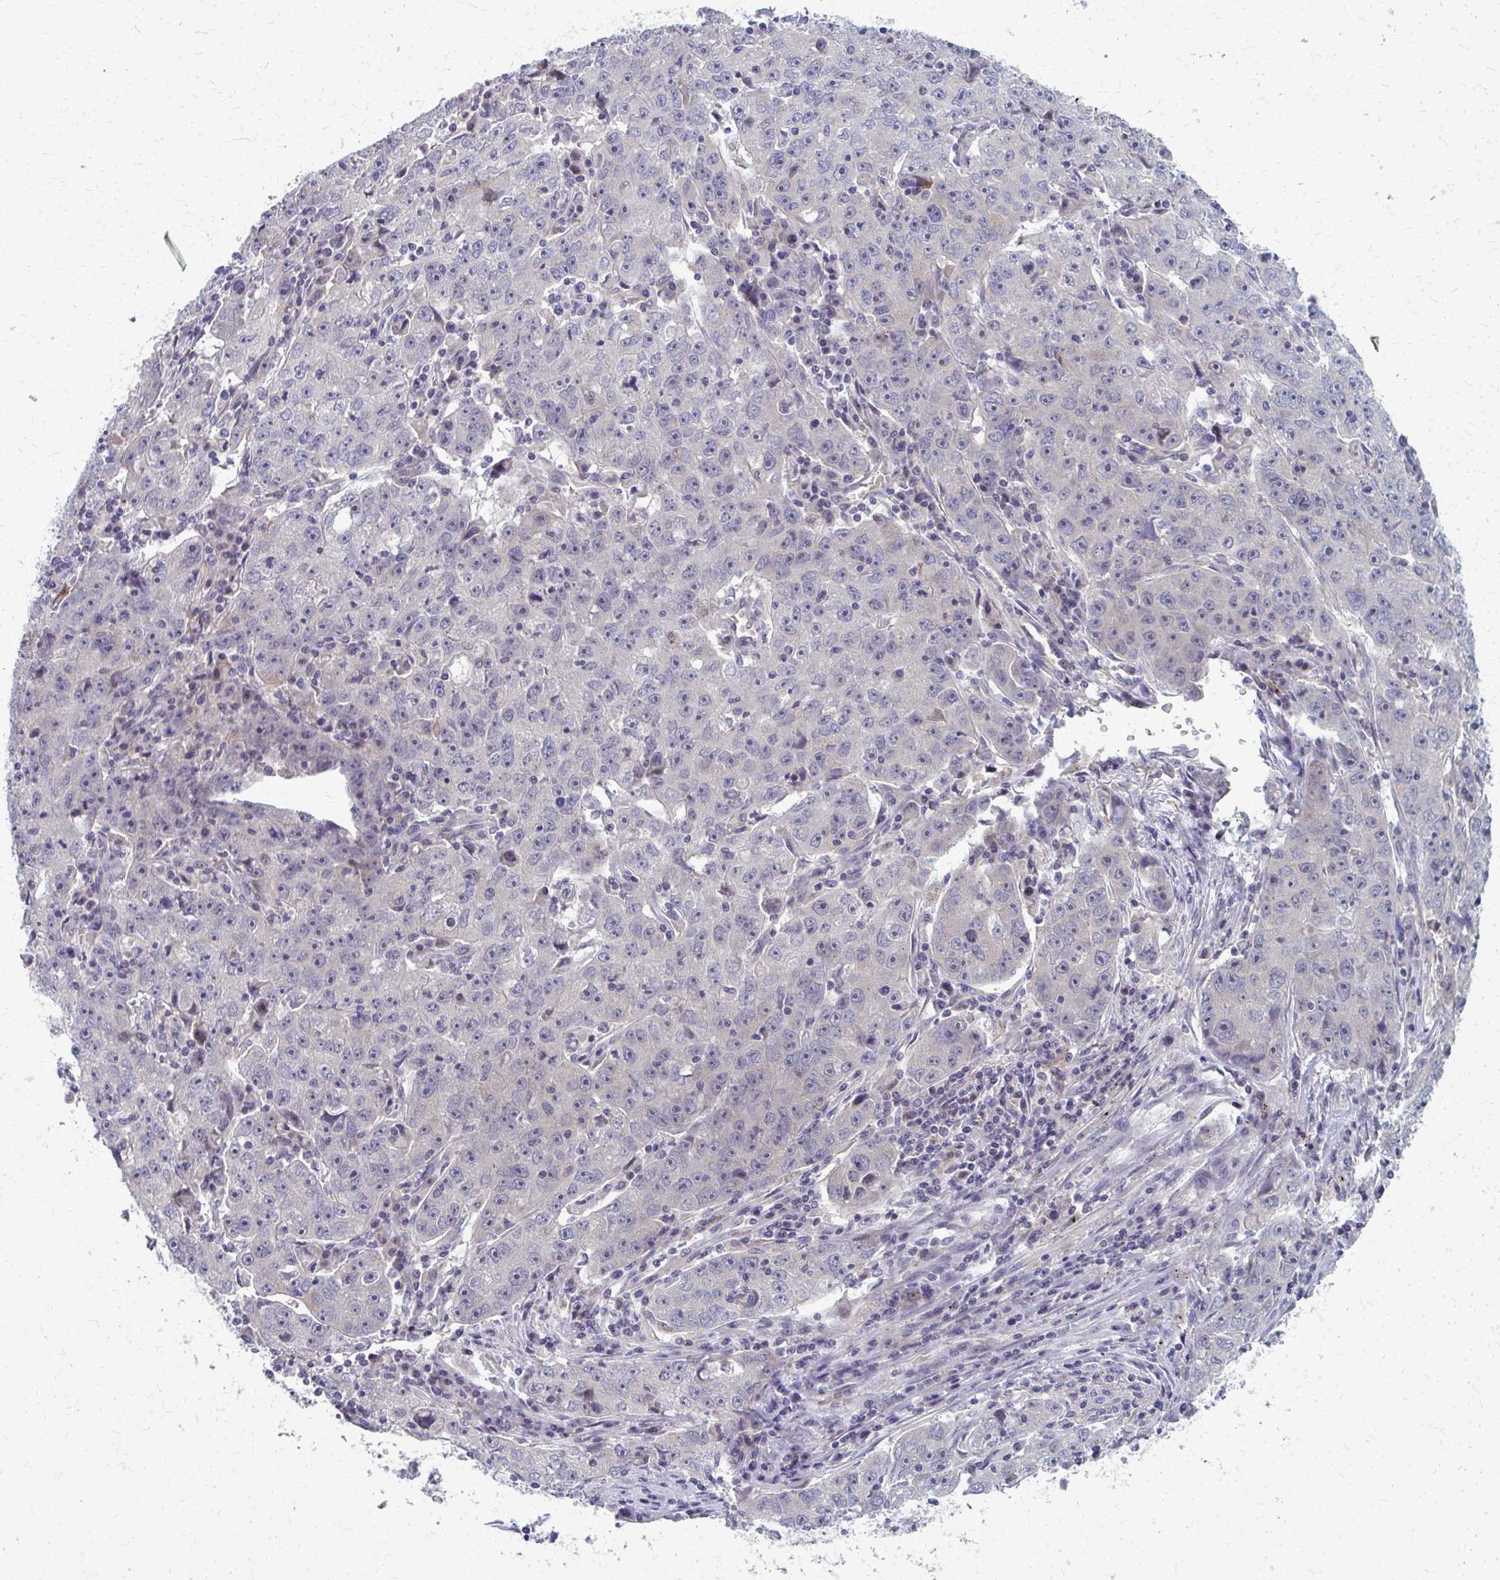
{"staining": {"intensity": "negative", "quantity": "none", "location": "none"}, "tissue": "lung cancer", "cell_type": "Tumor cells", "image_type": "cancer", "snomed": [{"axis": "morphology", "description": "Normal morphology"}, {"axis": "morphology", "description": "Adenocarcinoma, NOS"}, {"axis": "topography", "description": "Lymph node"}, {"axis": "topography", "description": "Lung"}], "caption": "There is no significant positivity in tumor cells of lung adenocarcinoma. Brightfield microscopy of immunohistochemistry stained with DAB (brown) and hematoxylin (blue), captured at high magnification.", "gene": "NUDT16", "patient": {"sex": "female", "age": 57}}